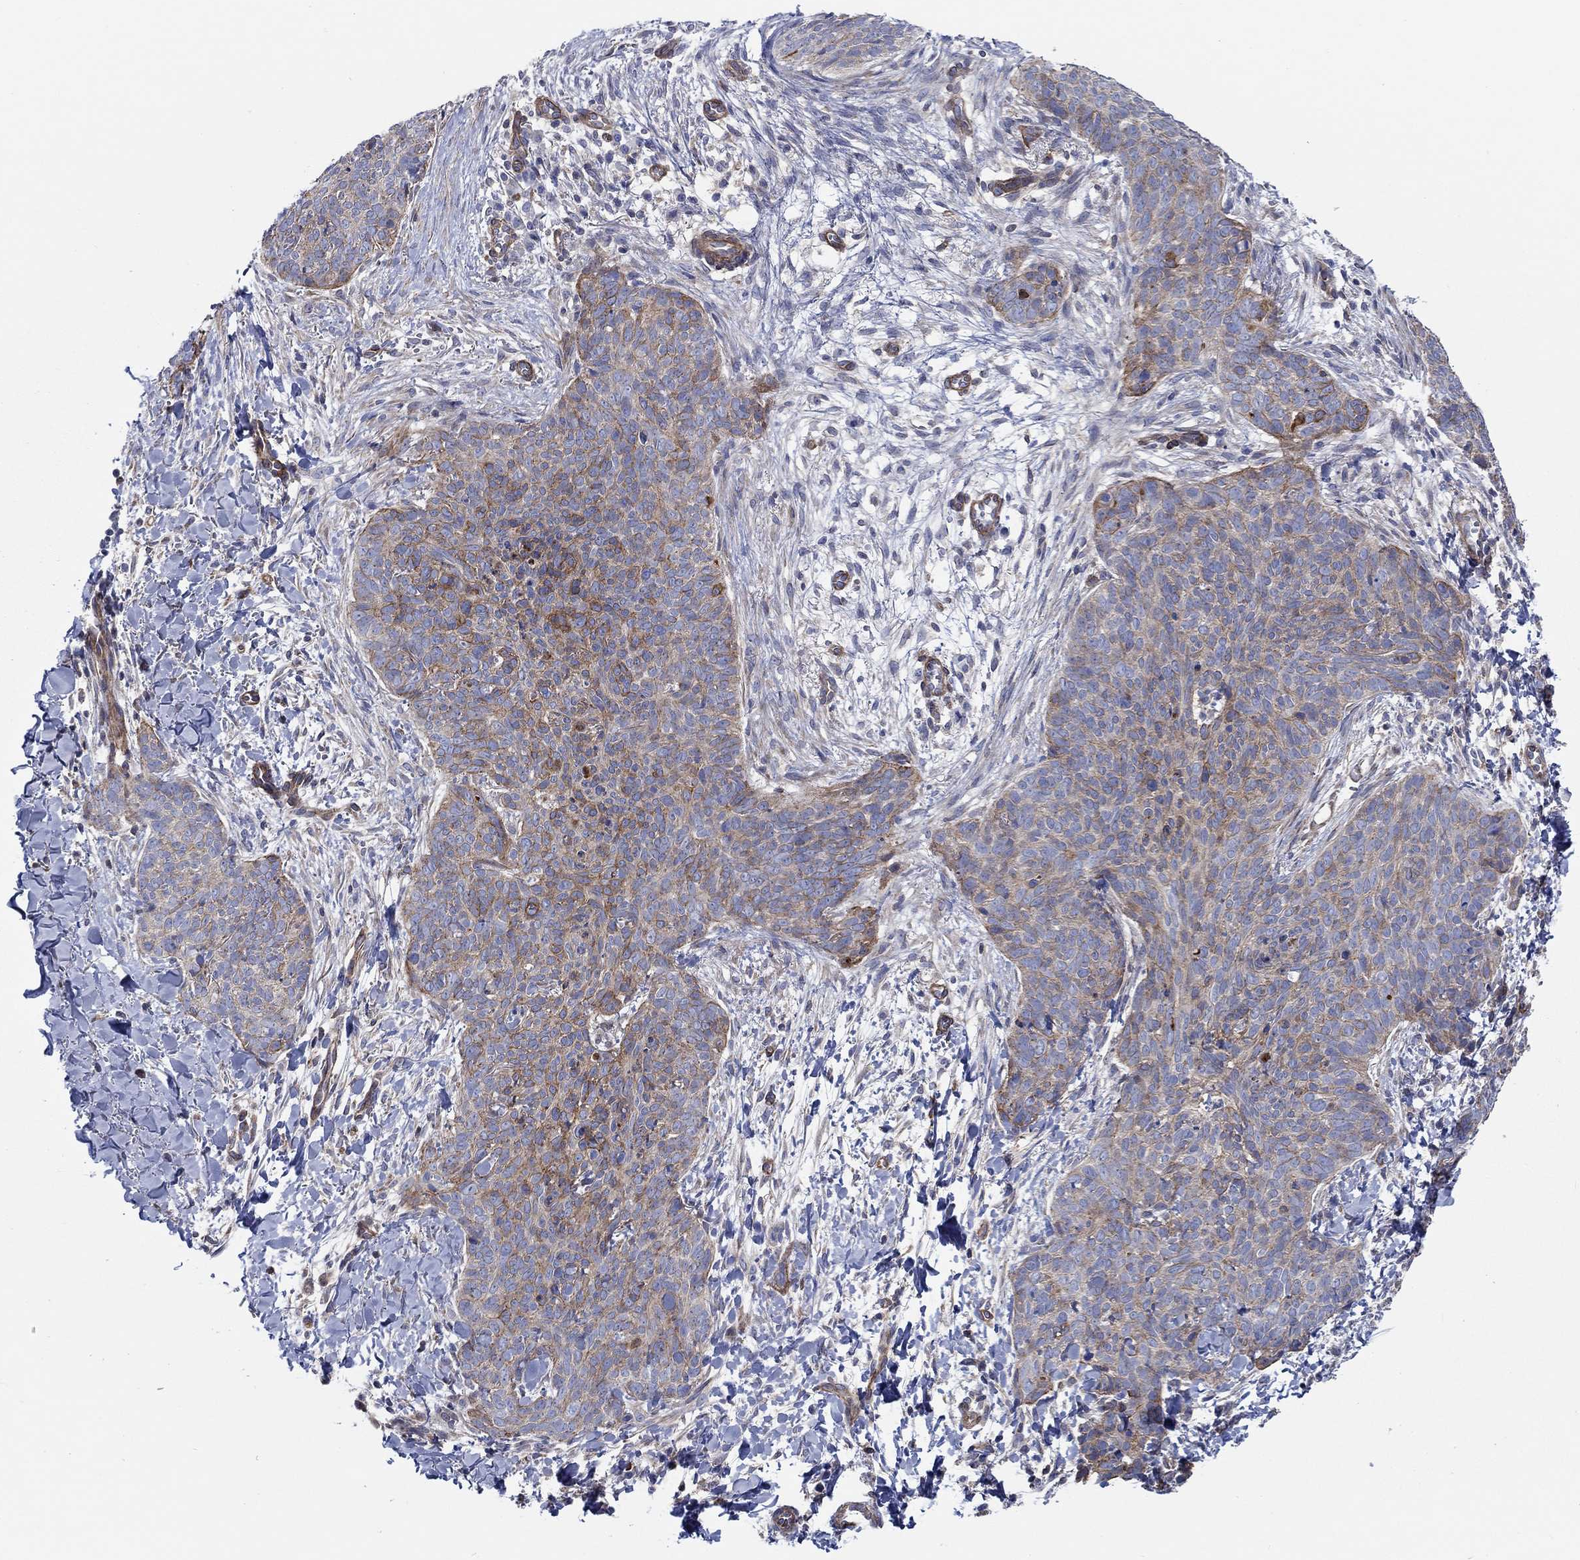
{"staining": {"intensity": "moderate", "quantity": "25%-75%", "location": "cytoplasmic/membranous"}, "tissue": "skin cancer", "cell_type": "Tumor cells", "image_type": "cancer", "snomed": [{"axis": "morphology", "description": "Basal cell carcinoma"}, {"axis": "topography", "description": "Skin"}], "caption": "Basal cell carcinoma (skin) stained with a brown dye displays moderate cytoplasmic/membranous positive expression in approximately 25%-75% of tumor cells.", "gene": "FMN1", "patient": {"sex": "male", "age": 64}}